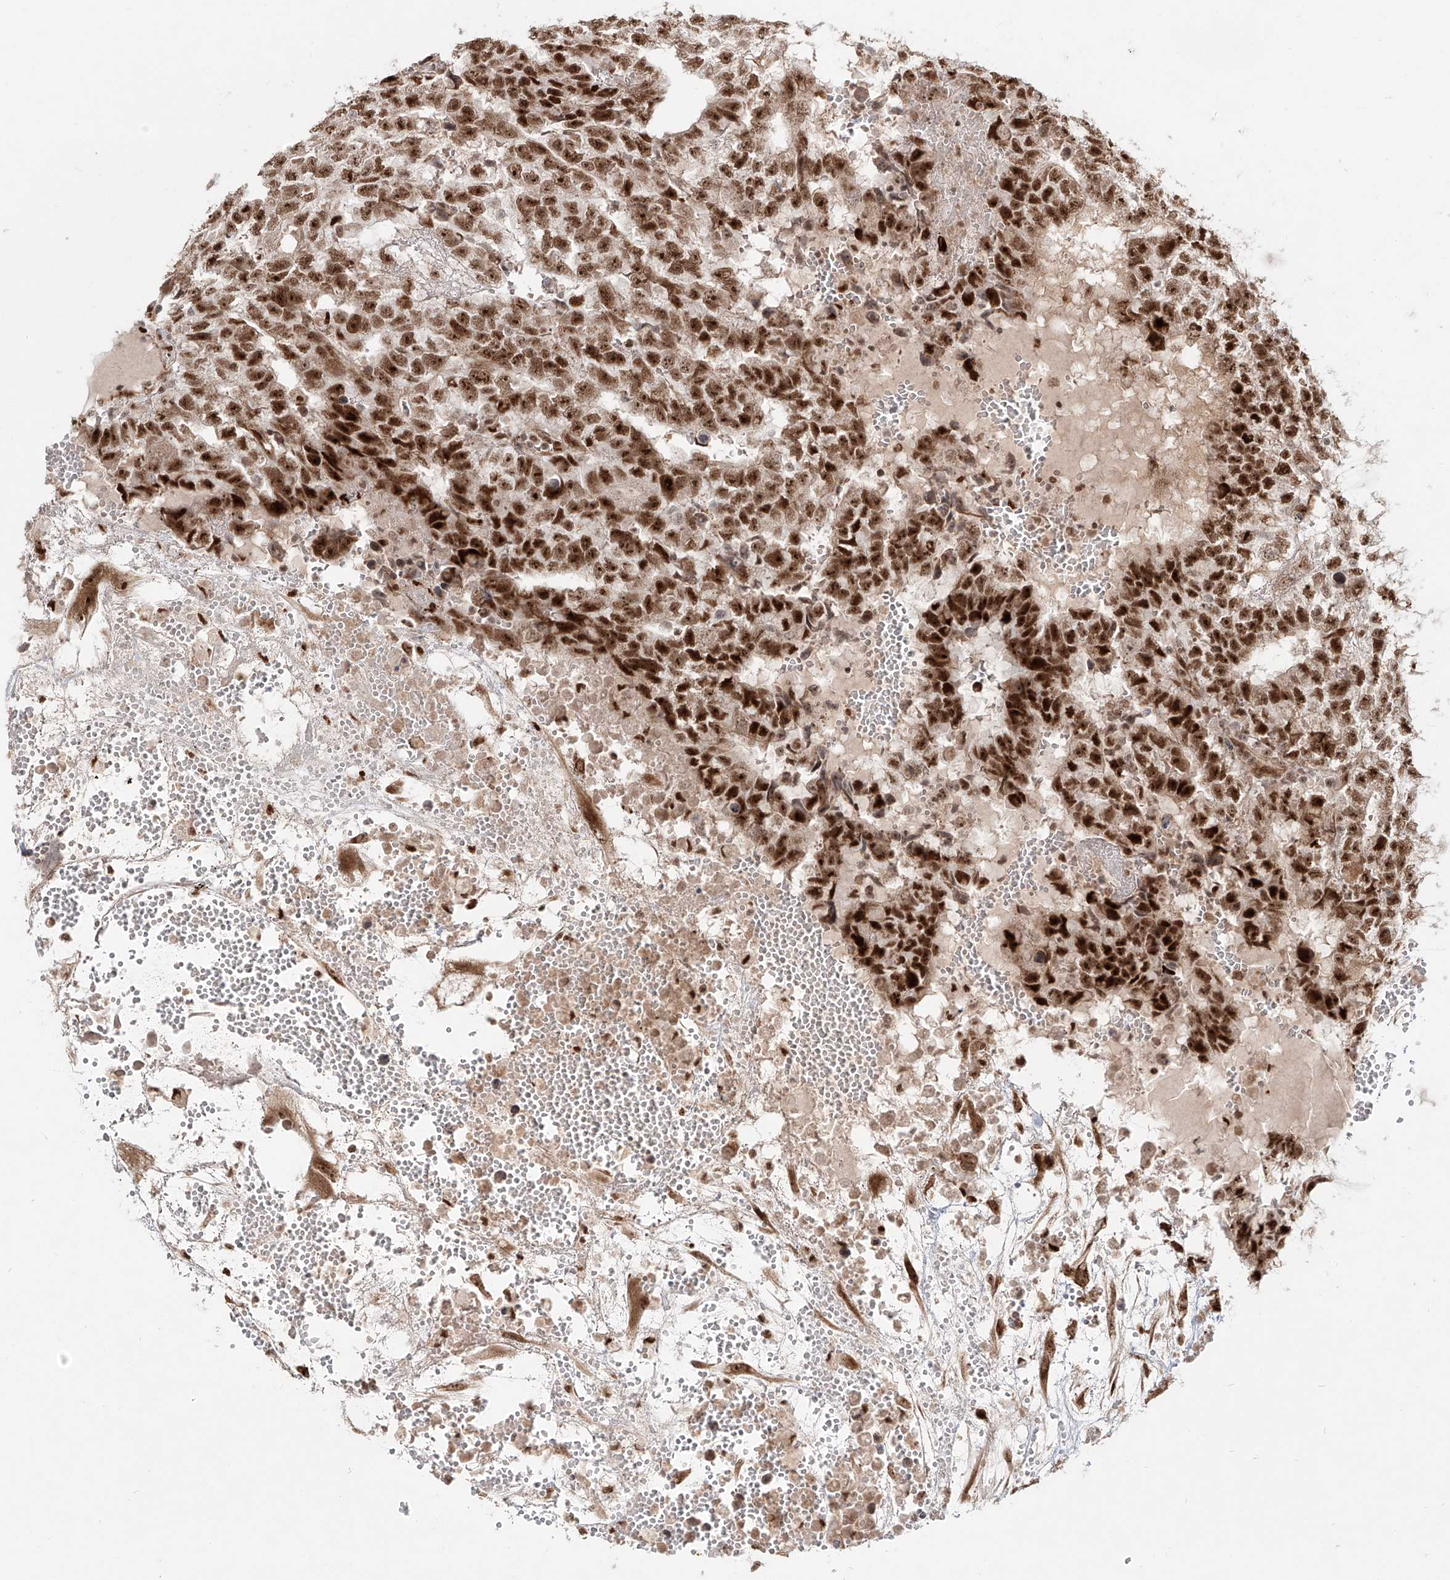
{"staining": {"intensity": "strong", "quantity": ">75%", "location": "nuclear"}, "tissue": "testis cancer", "cell_type": "Tumor cells", "image_type": "cancer", "snomed": [{"axis": "morphology", "description": "Carcinoma, Embryonal, NOS"}, {"axis": "topography", "description": "Testis"}], "caption": "Immunohistochemistry (IHC) of human testis cancer reveals high levels of strong nuclear staining in about >75% of tumor cells.", "gene": "ZNF710", "patient": {"sex": "male", "age": 25}}